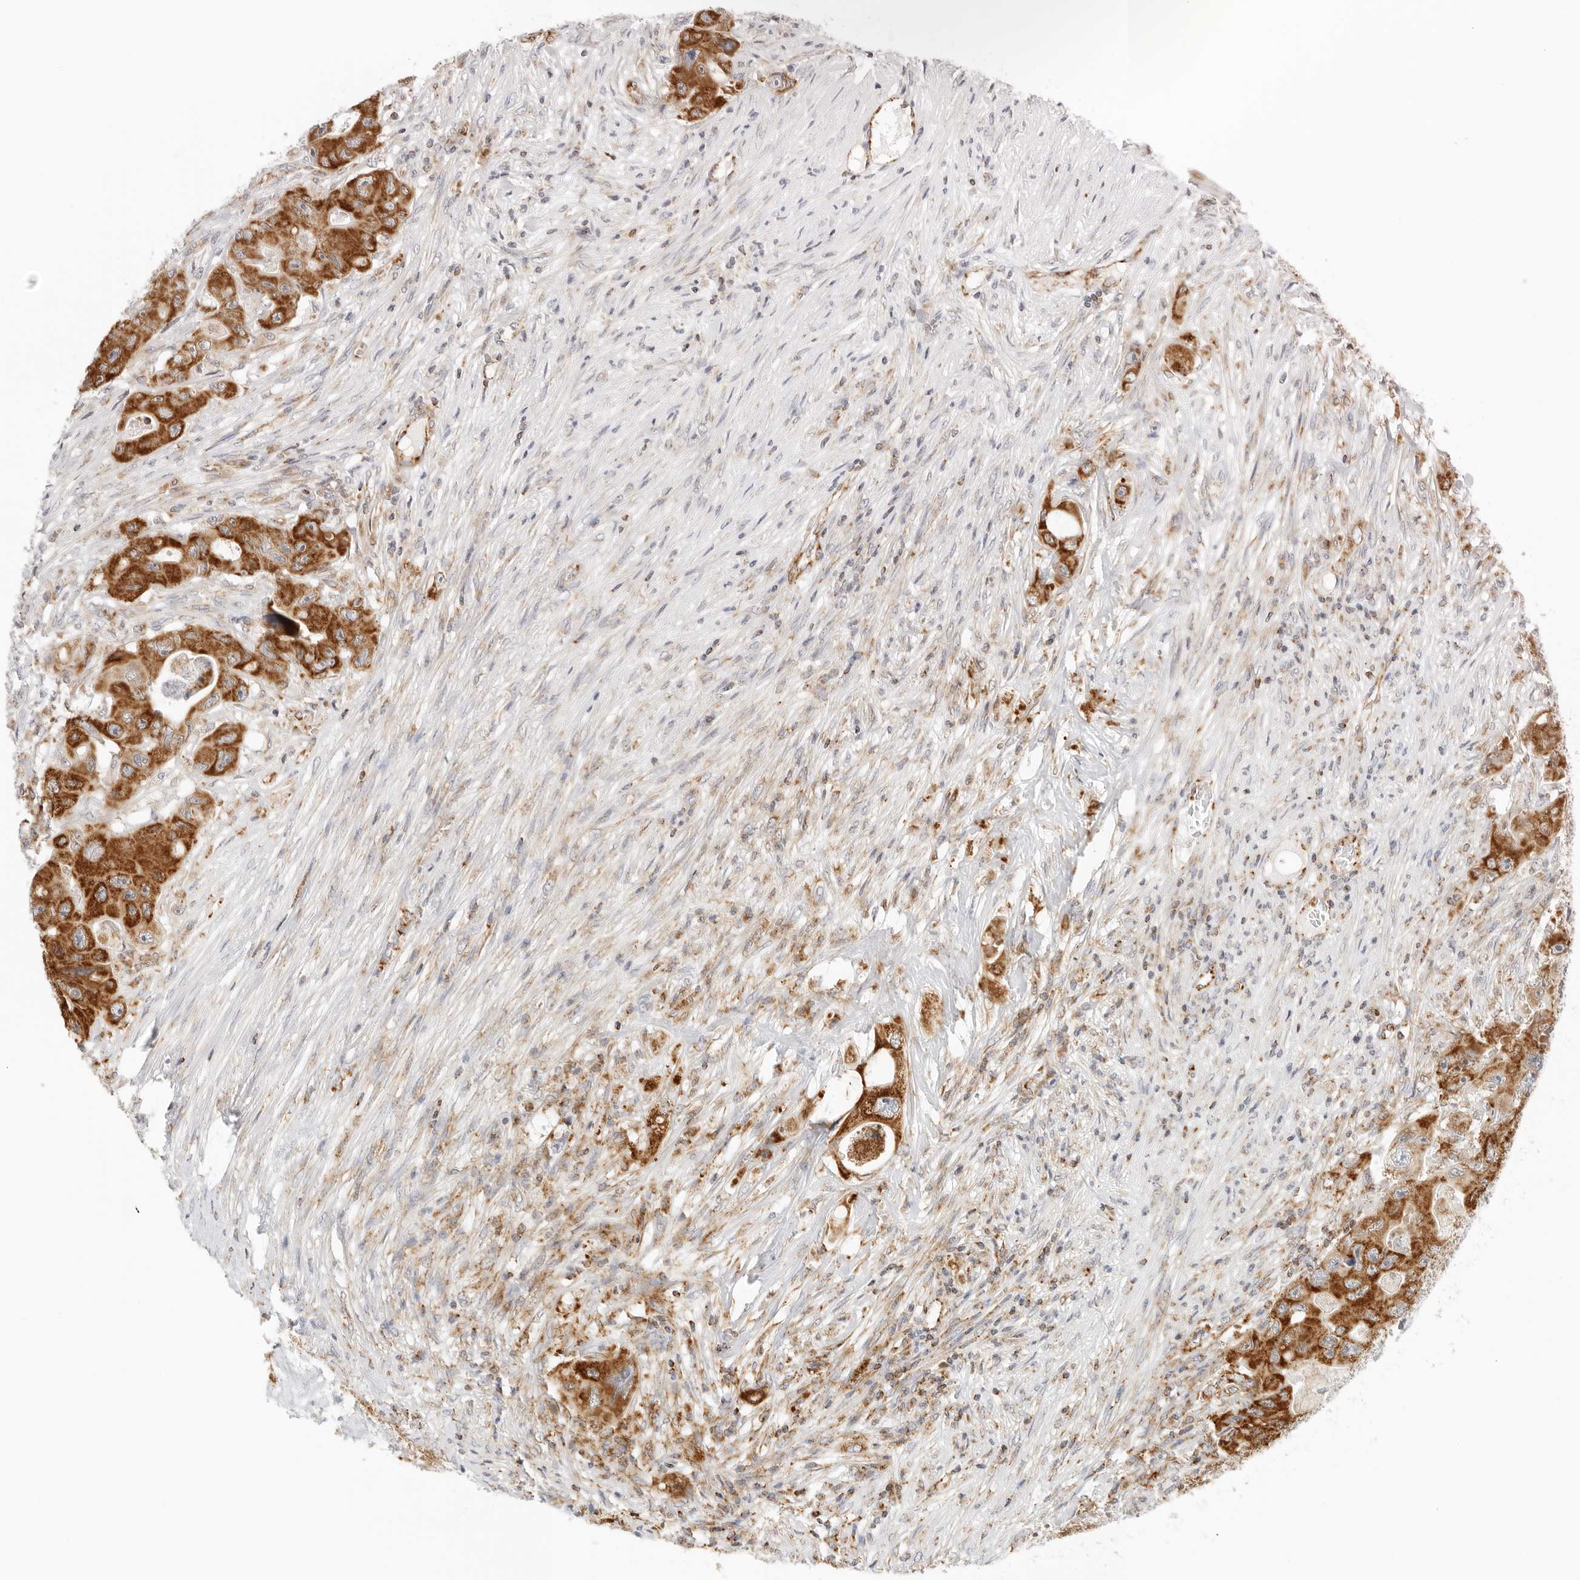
{"staining": {"intensity": "strong", "quantity": ">75%", "location": "cytoplasmic/membranous"}, "tissue": "colorectal cancer", "cell_type": "Tumor cells", "image_type": "cancer", "snomed": [{"axis": "morphology", "description": "Adenocarcinoma, NOS"}, {"axis": "topography", "description": "Colon"}], "caption": "Colorectal adenocarcinoma stained for a protein exhibits strong cytoplasmic/membranous positivity in tumor cells. (IHC, brightfield microscopy, high magnification).", "gene": "RC3H1", "patient": {"sex": "female", "age": 46}}